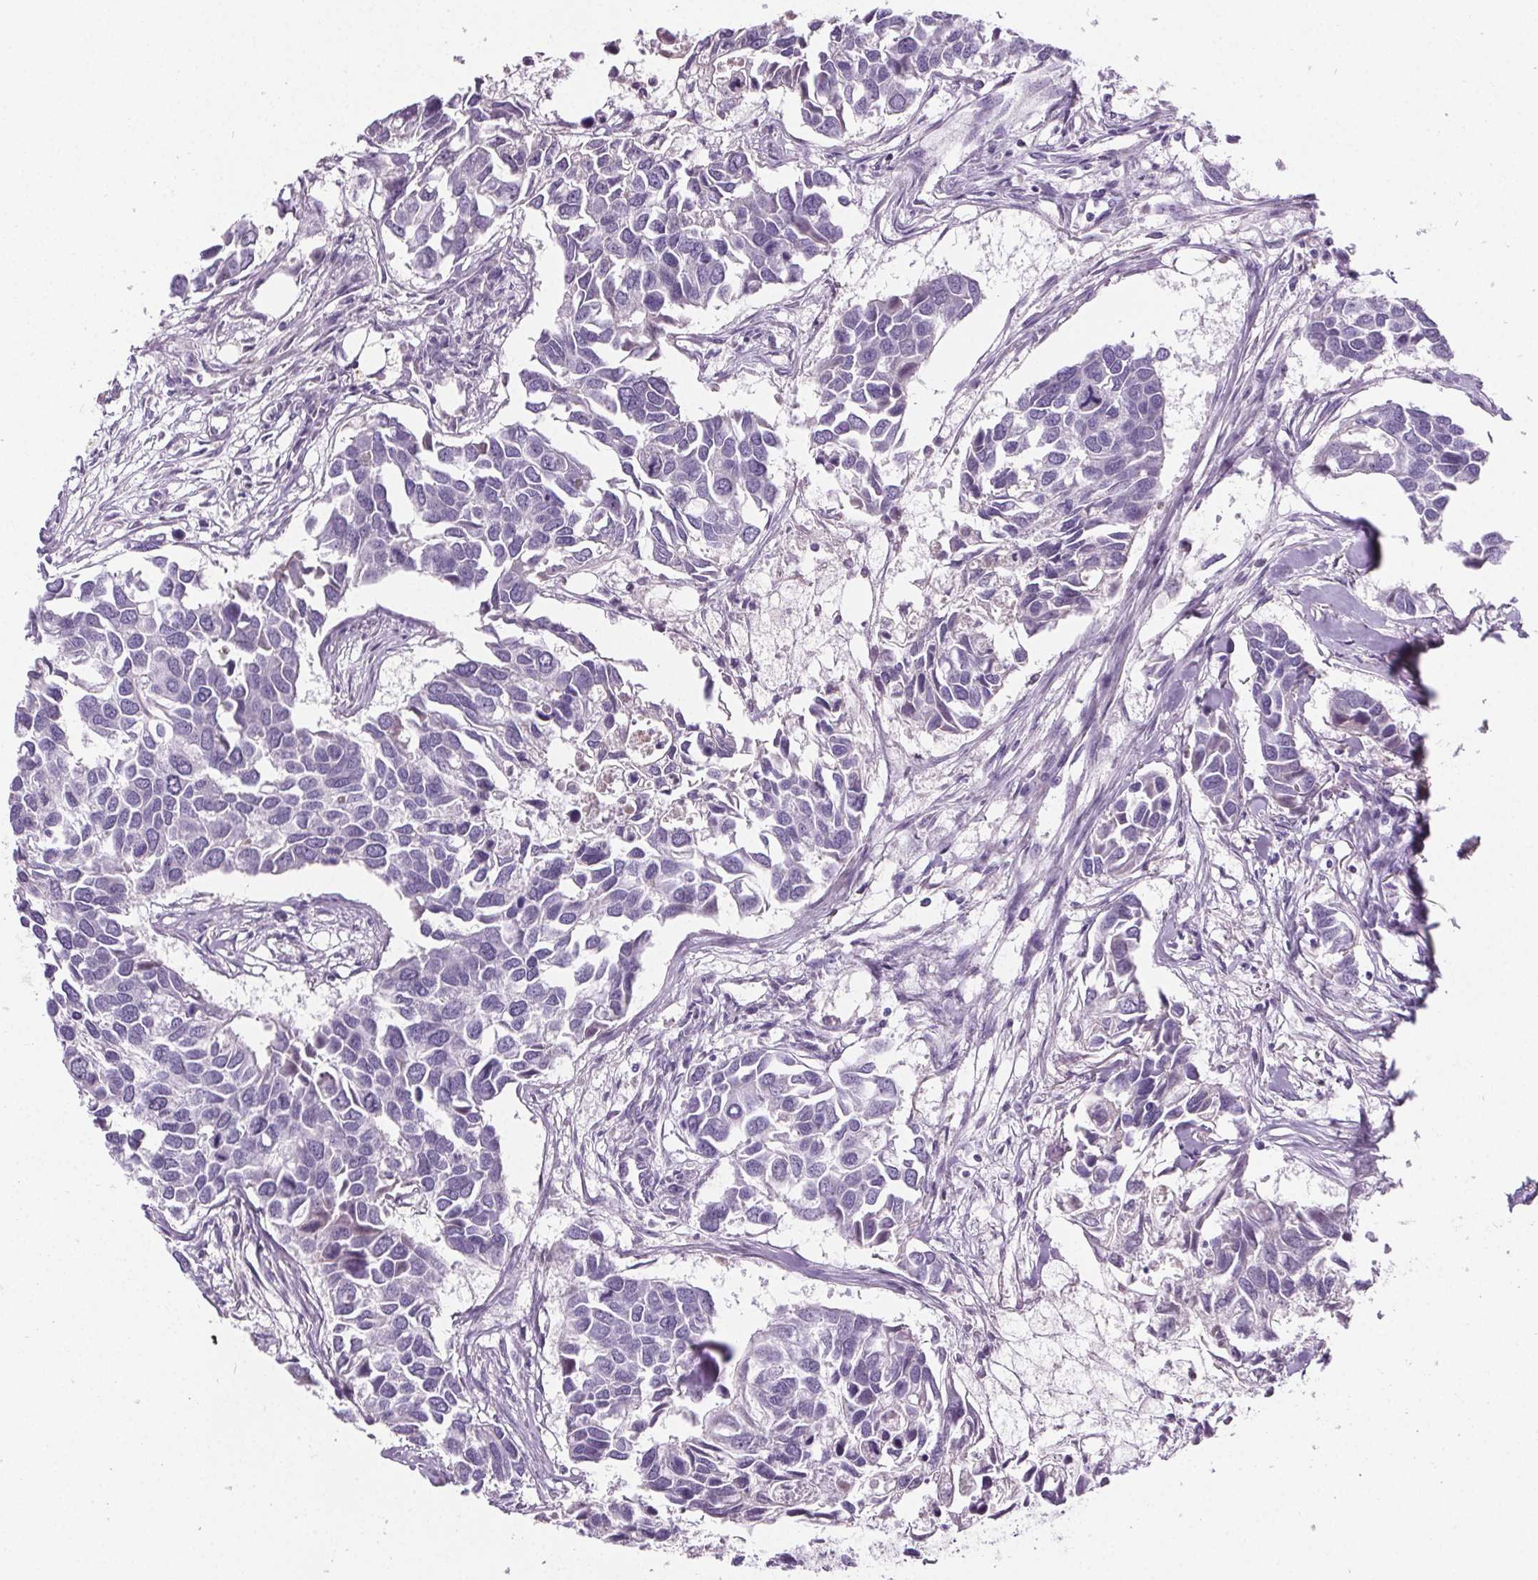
{"staining": {"intensity": "negative", "quantity": "none", "location": "none"}, "tissue": "breast cancer", "cell_type": "Tumor cells", "image_type": "cancer", "snomed": [{"axis": "morphology", "description": "Duct carcinoma"}, {"axis": "topography", "description": "Breast"}], "caption": "This is a micrograph of immunohistochemistry staining of breast cancer (invasive ductal carcinoma), which shows no positivity in tumor cells.", "gene": "CD5L", "patient": {"sex": "female", "age": 83}}